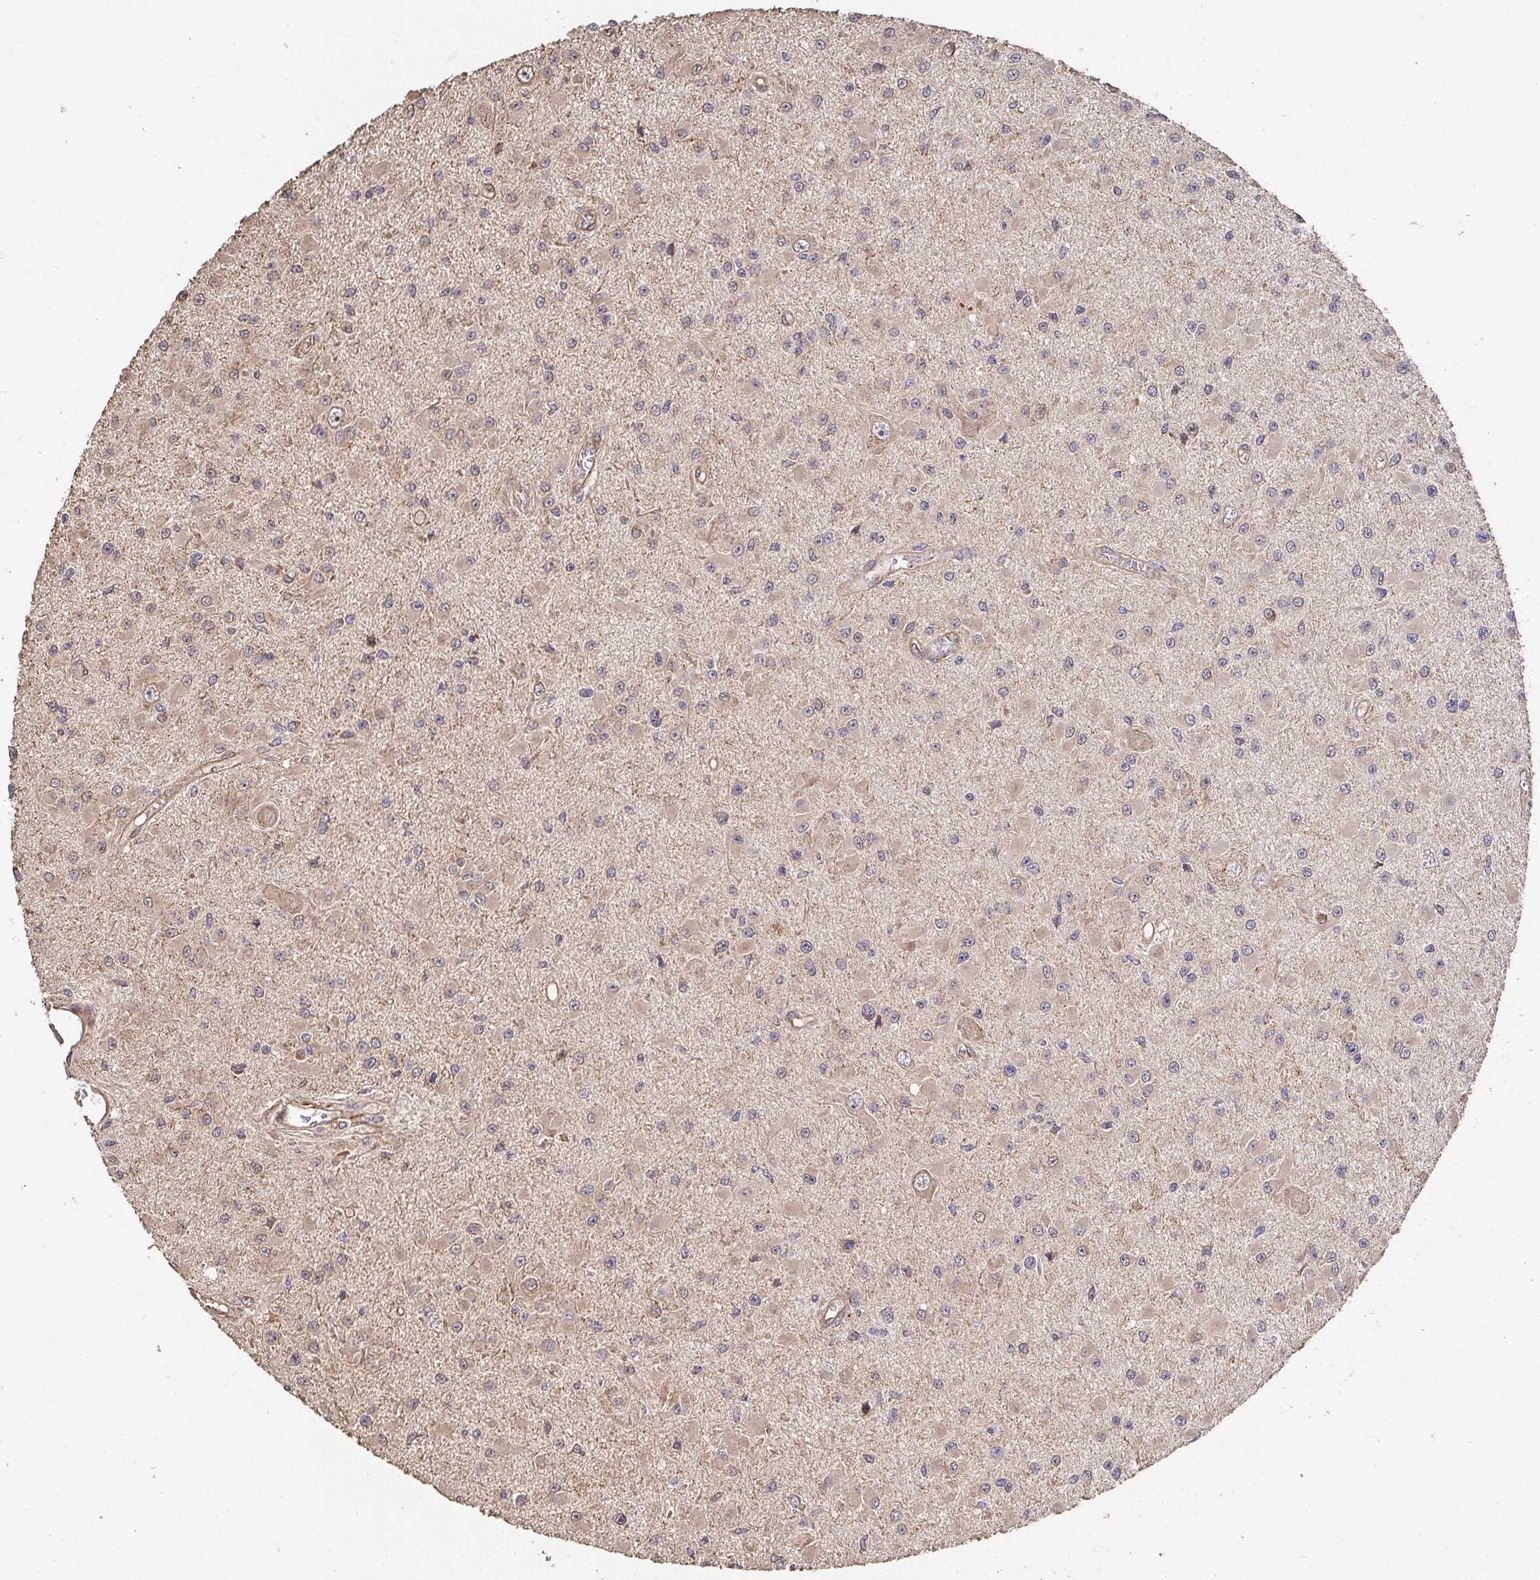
{"staining": {"intensity": "moderate", "quantity": "<25%", "location": "cytoplasmic/membranous"}, "tissue": "glioma", "cell_type": "Tumor cells", "image_type": "cancer", "snomed": [{"axis": "morphology", "description": "Glioma, malignant, High grade"}, {"axis": "topography", "description": "Brain"}], "caption": "Protein analysis of malignant glioma (high-grade) tissue reveals moderate cytoplasmic/membranous expression in about <25% of tumor cells. (brown staining indicates protein expression, while blue staining denotes nuclei).", "gene": "APBB1", "patient": {"sex": "male", "age": 54}}